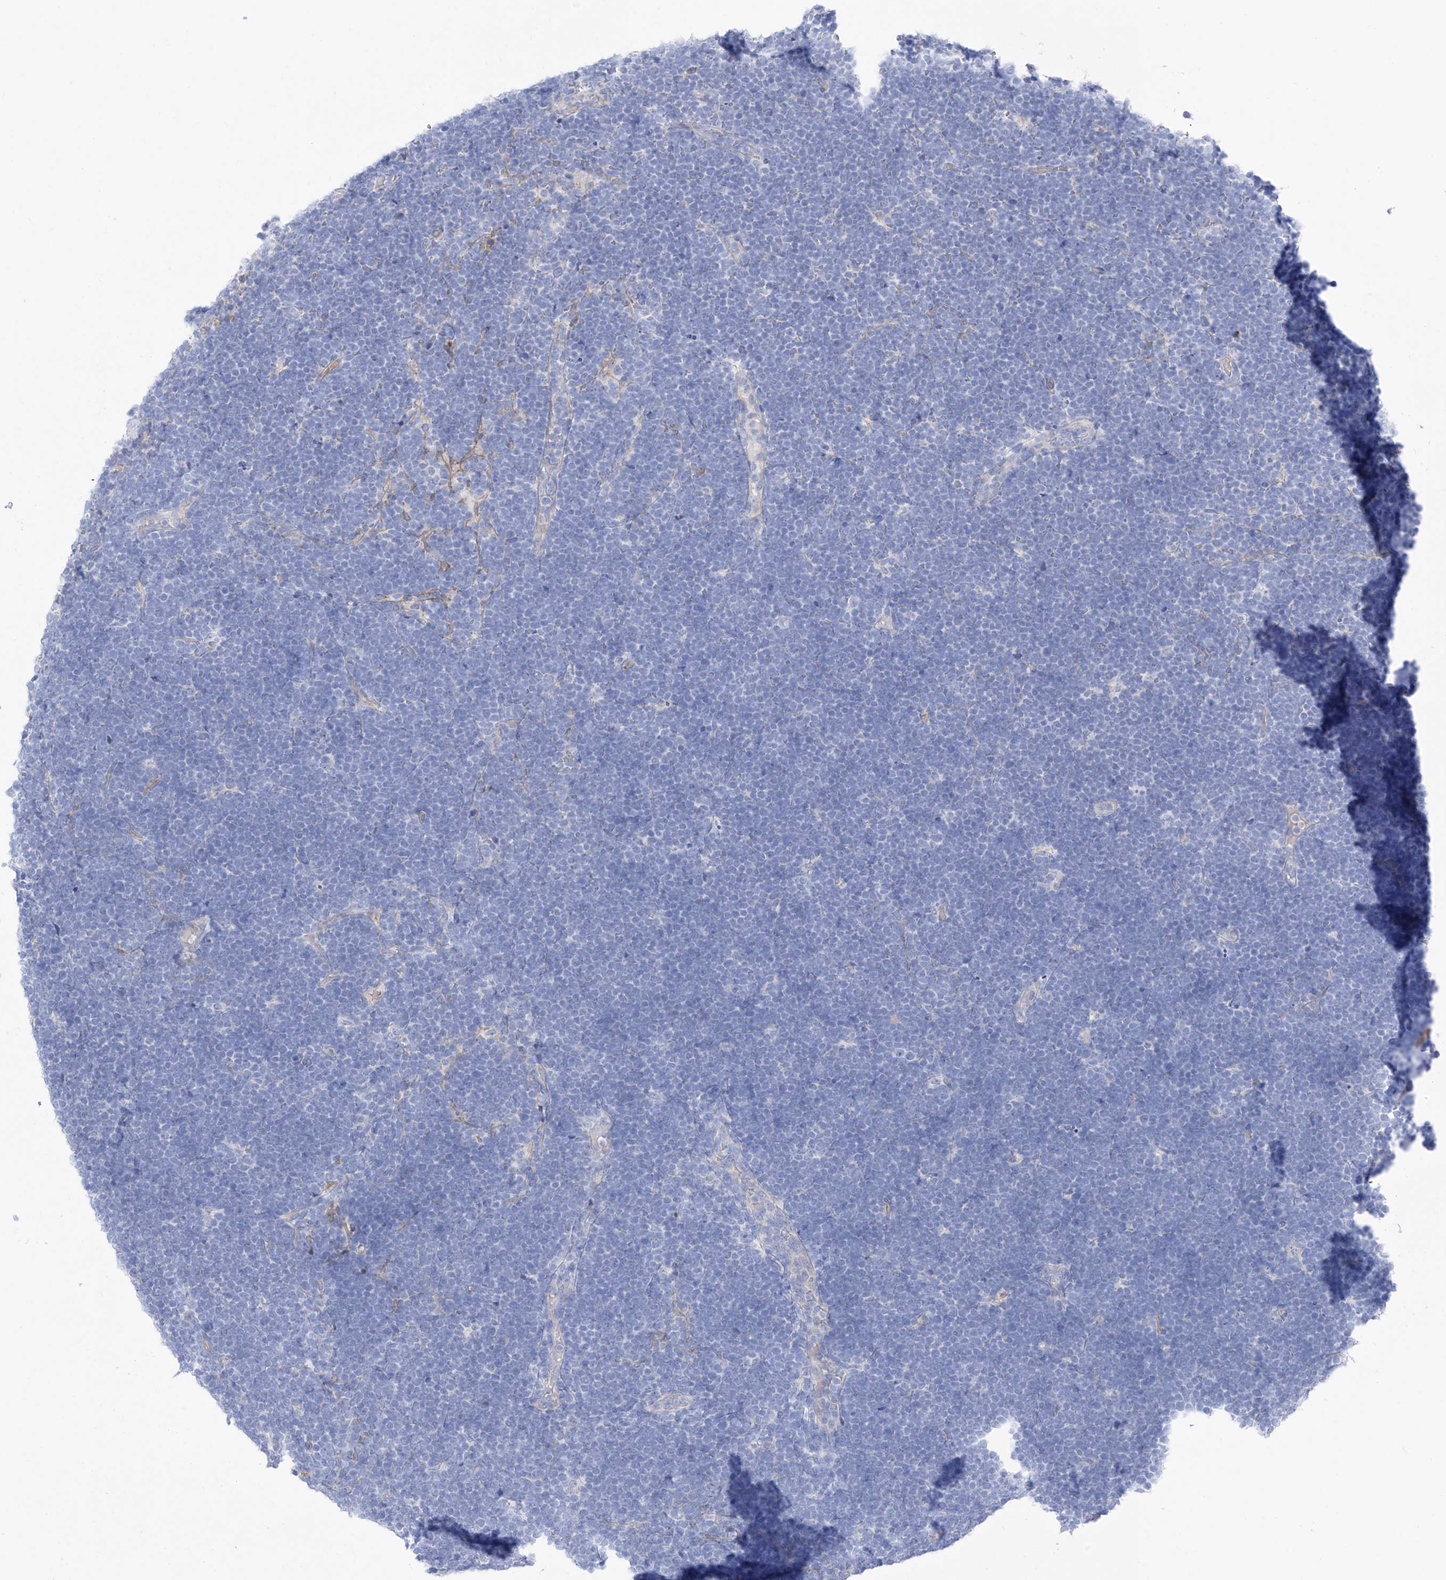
{"staining": {"intensity": "negative", "quantity": "none", "location": "none"}, "tissue": "lymphoma", "cell_type": "Tumor cells", "image_type": "cancer", "snomed": [{"axis": "morphology", "description": "Malignant lymphoma, non-Hodgkin's type, High grade"}, {"axis": "topography", "description": "Lymph node"}], "caption": "Immunohistochemistry of human malignant lymphoma, non-Hodgkin's type (high-grade) demonstrates no positivity in tumor cells.", "gene": "ITGA9", "patient": {"sex": "male", "age": 13}}